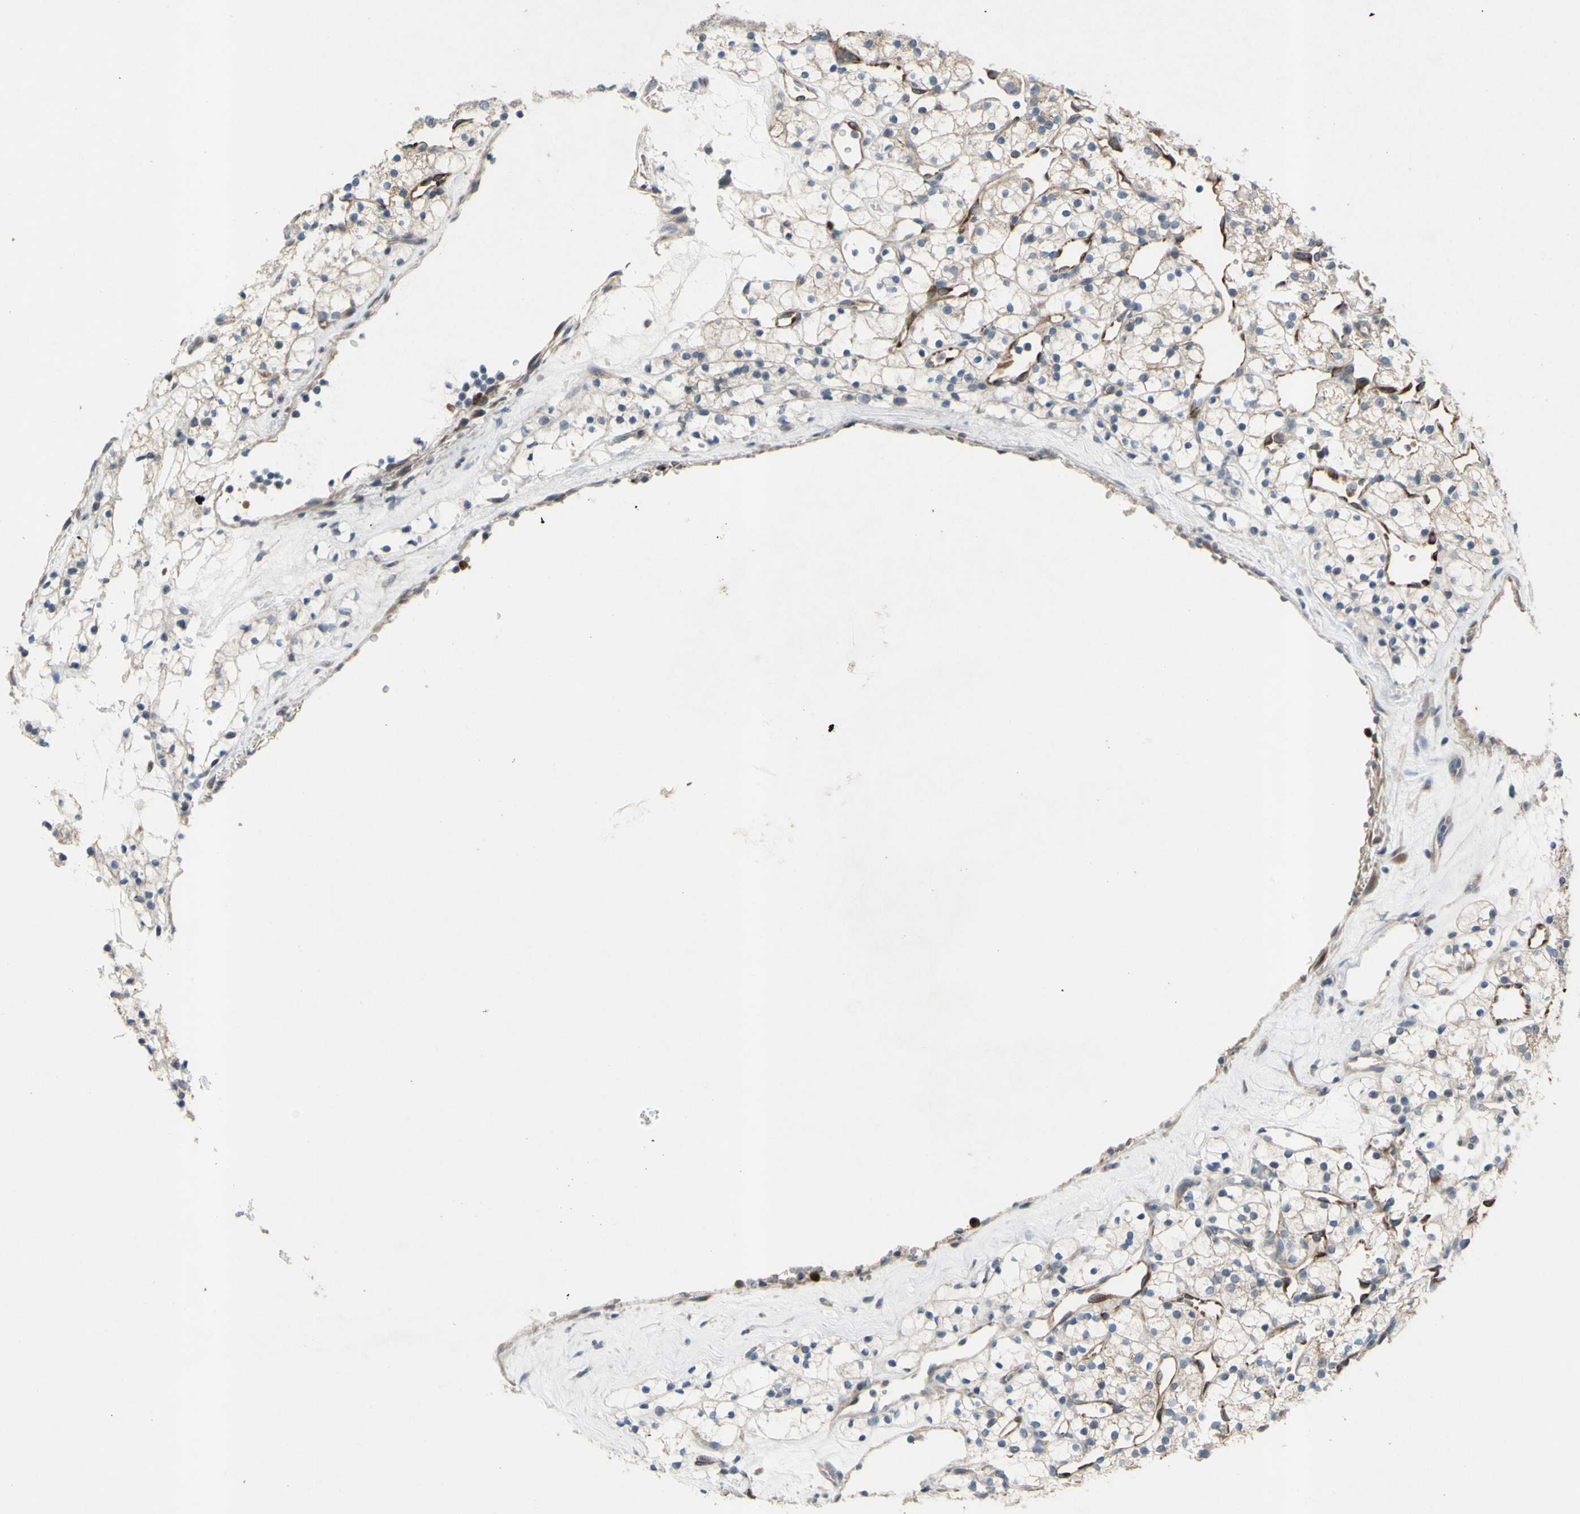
{"staining": {"intensity": "moderate", "quantity": ">75%", "location": "cytoplasmic/membranous"}, "tissue": "renal cancer", "cell_type": "Tumor cells", "image_type": "cancer", "snomed": [{"axis": "morphology", "description": "Adenocarcinoma, NOS"}, {"axis": "topography", "description": "Kidney"}], "caption": "Protein staining demonstrates moderate cytoplasmic/membranous staining in about >75% of tumor cells in renal cancer.", "gene": "GRAMD2B", "patient": {"sex": "female", "age": 60}}